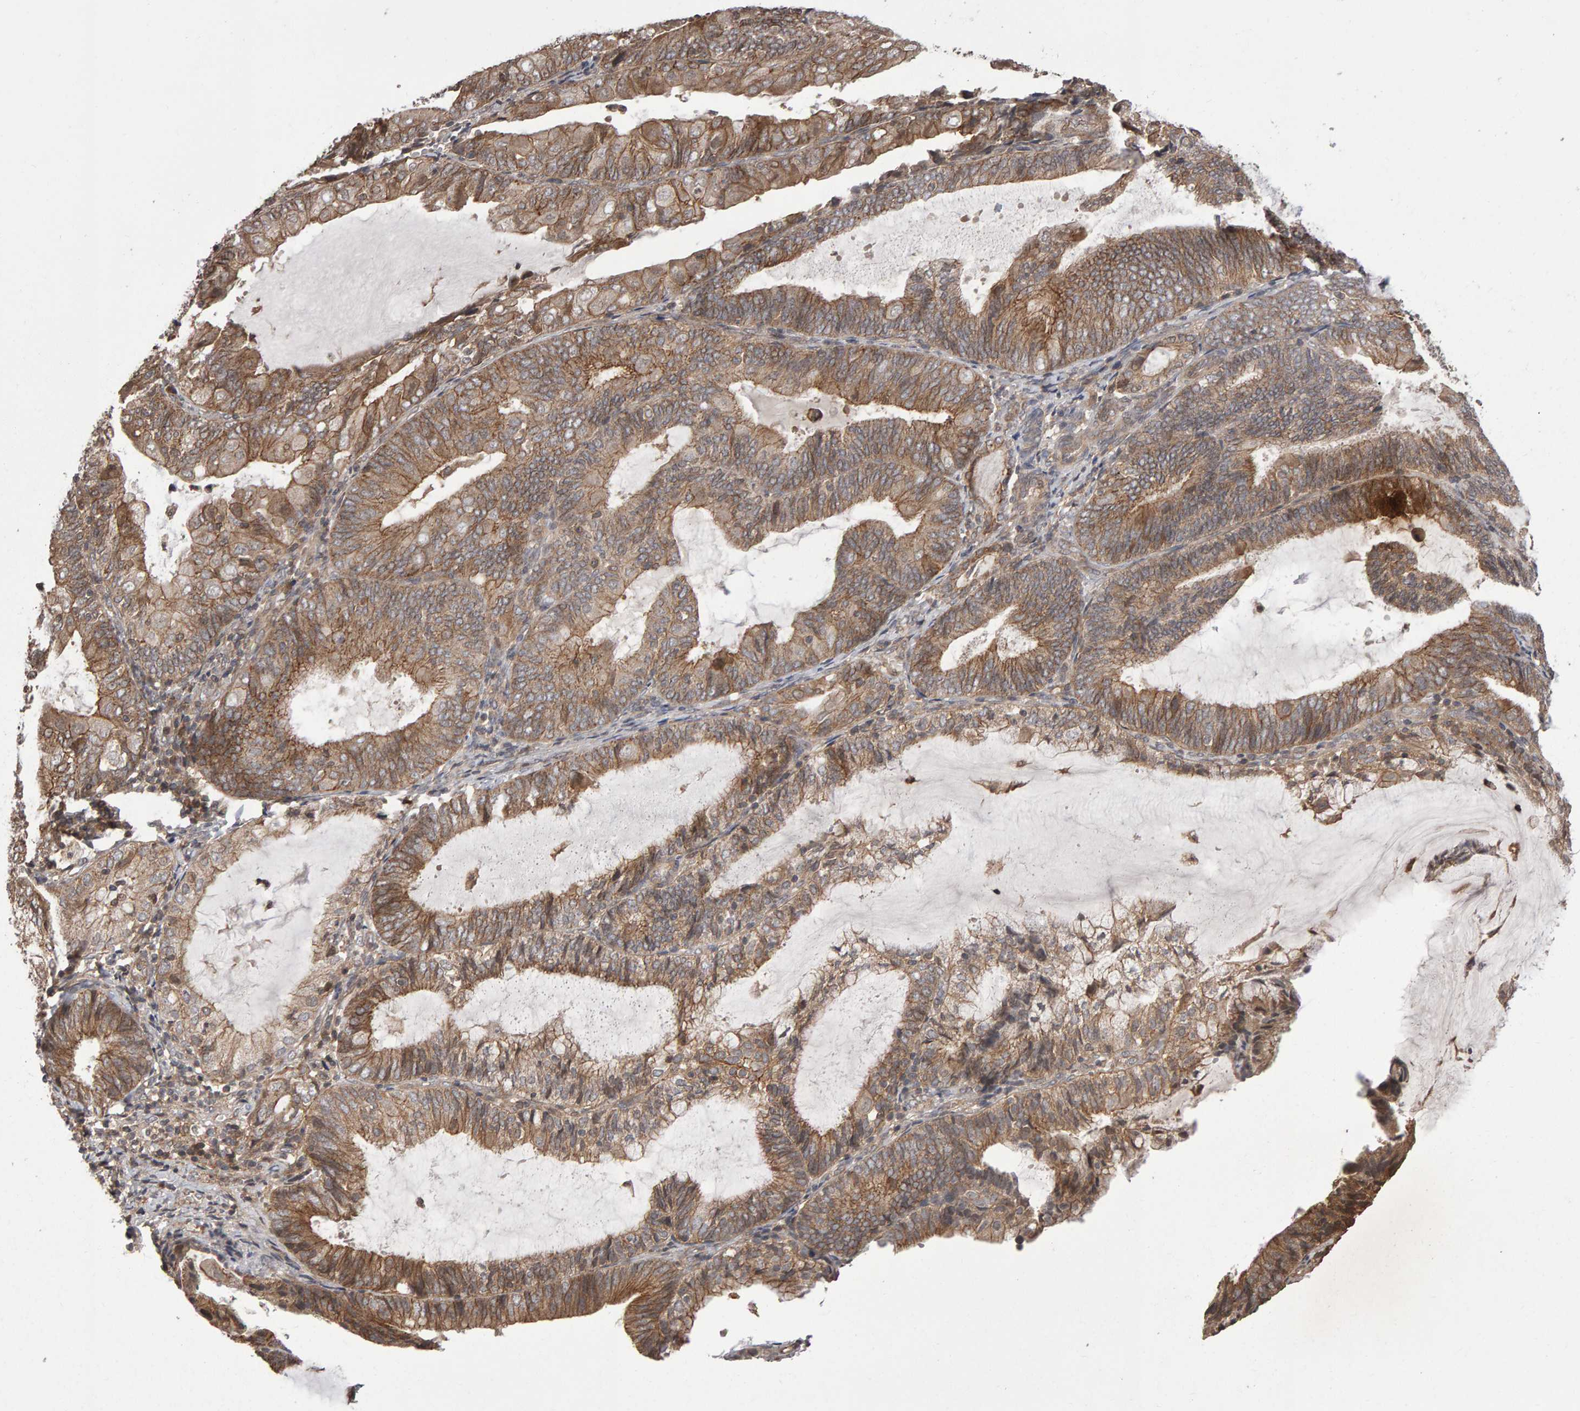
{"staining": {"intensity": "moderate", "quantity": ">75%", "location": "cytoplasmic/membranous"}, "tissue": "endometrial cancer", "cell_type": "Tumor cells", "image_type": "cancer", "snomed": [{"axis": "morphology", "description": "Adenocarcinoma, NOS"}, {"axis": "topography", "description": "Endometrium"}], "caption": "Adenocarcinoma (endometrial) stained with a protein marker displays moderate staining in tumor cells.", "gene": "SCRIB", "patient": {"sex": "female", "age": 81}}